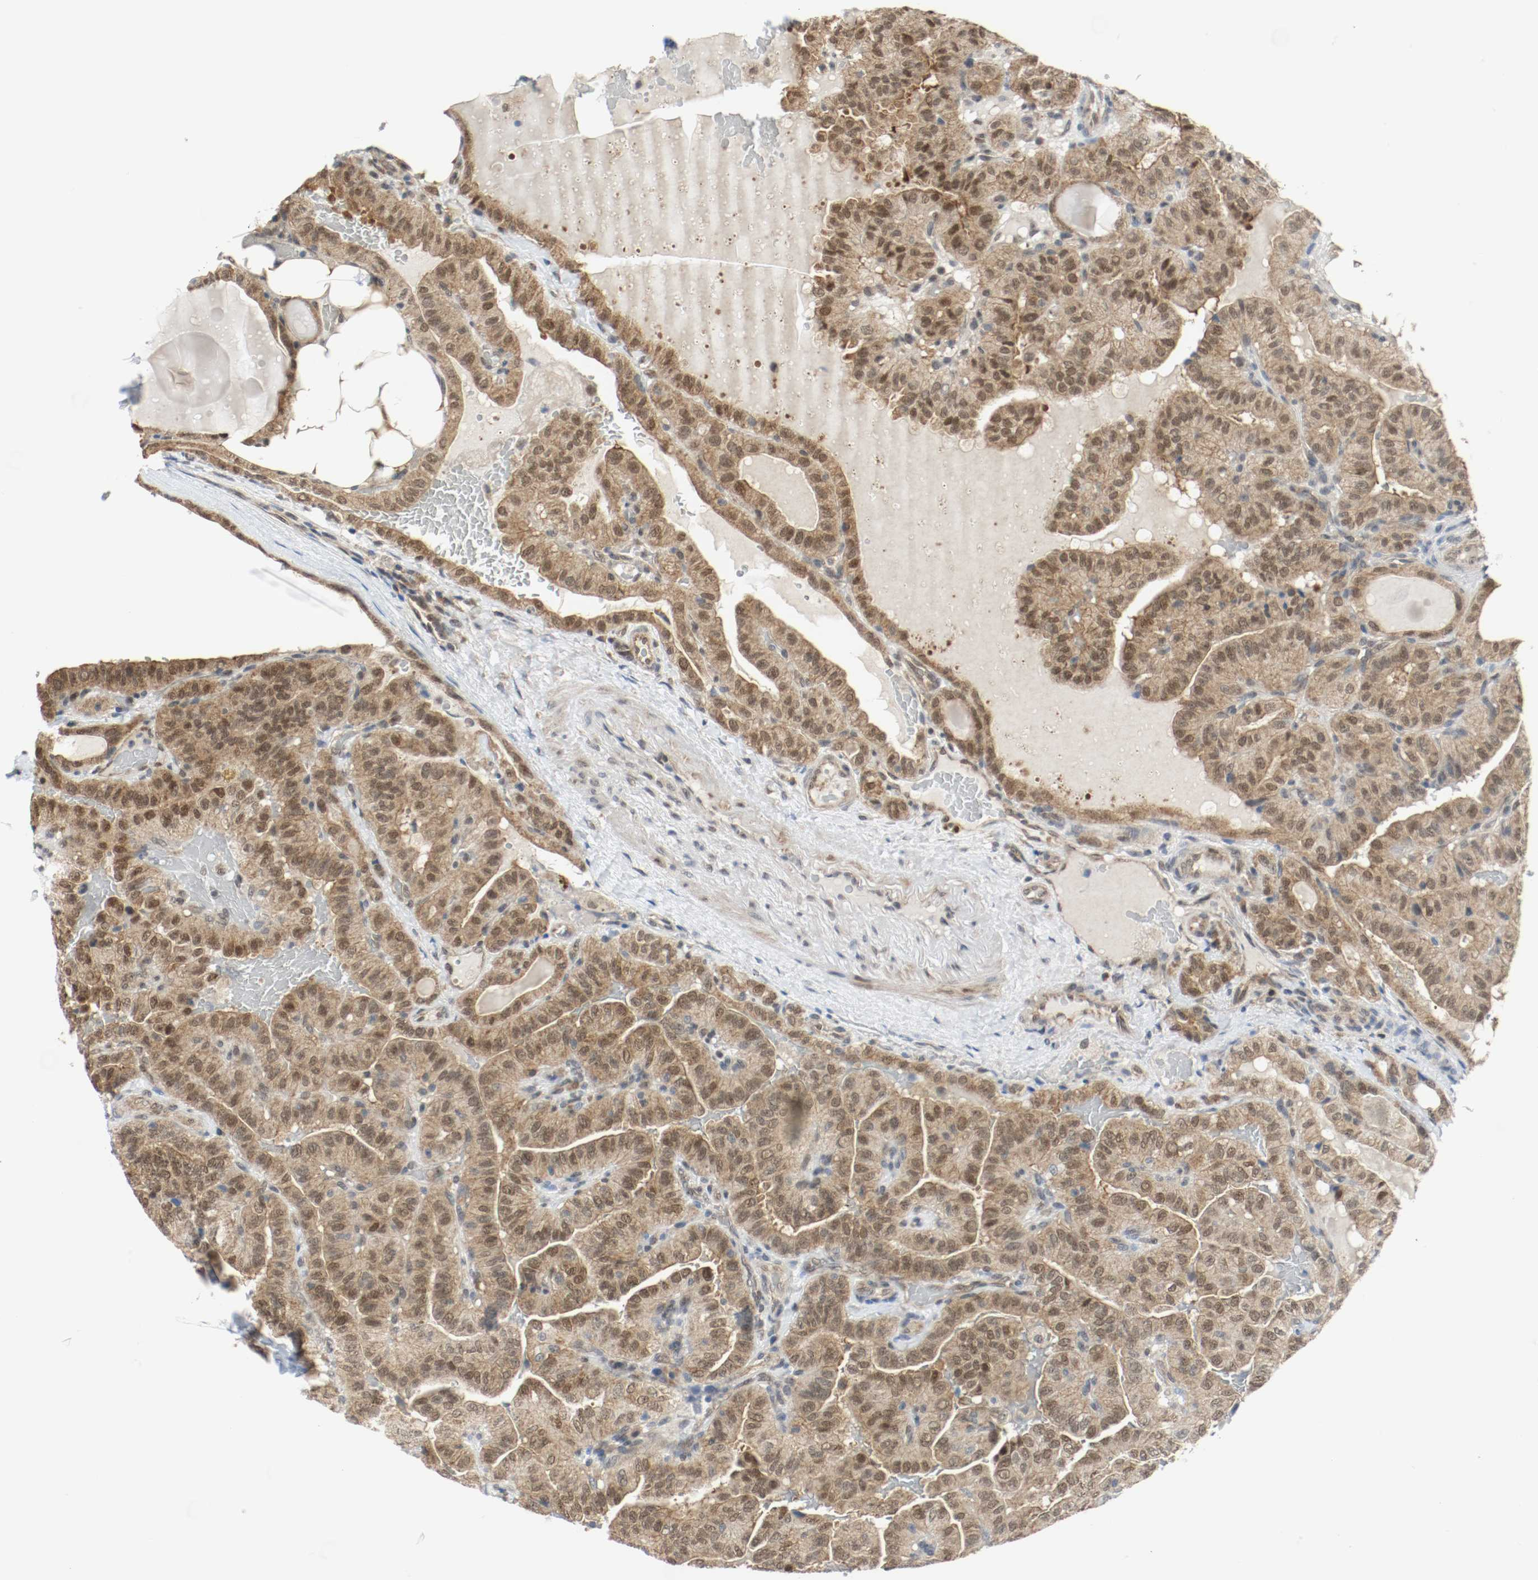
{"staining": {"intensity": "moderate", "quantity": ">75%", "location": "cytoplasmic/membranous,nuclear"}, "tissue": "thyroid cancer", "cell_type": "Tumor cells", "image_type": "cancer", "snomed": [{"axis": "morphology", "description": "Papillary adenocarcinoma, NOS"}, {"axis": "topography", "description": "Thyroid gland"}], "caption": "Tumor cells demonstrate medium levels of moderate cytoplasmic/membranous and nuclear expression in about >75% of cells in thyroid cancer.", "gene": "PPME1", "patient": {"sex": "male", "age": 77}}